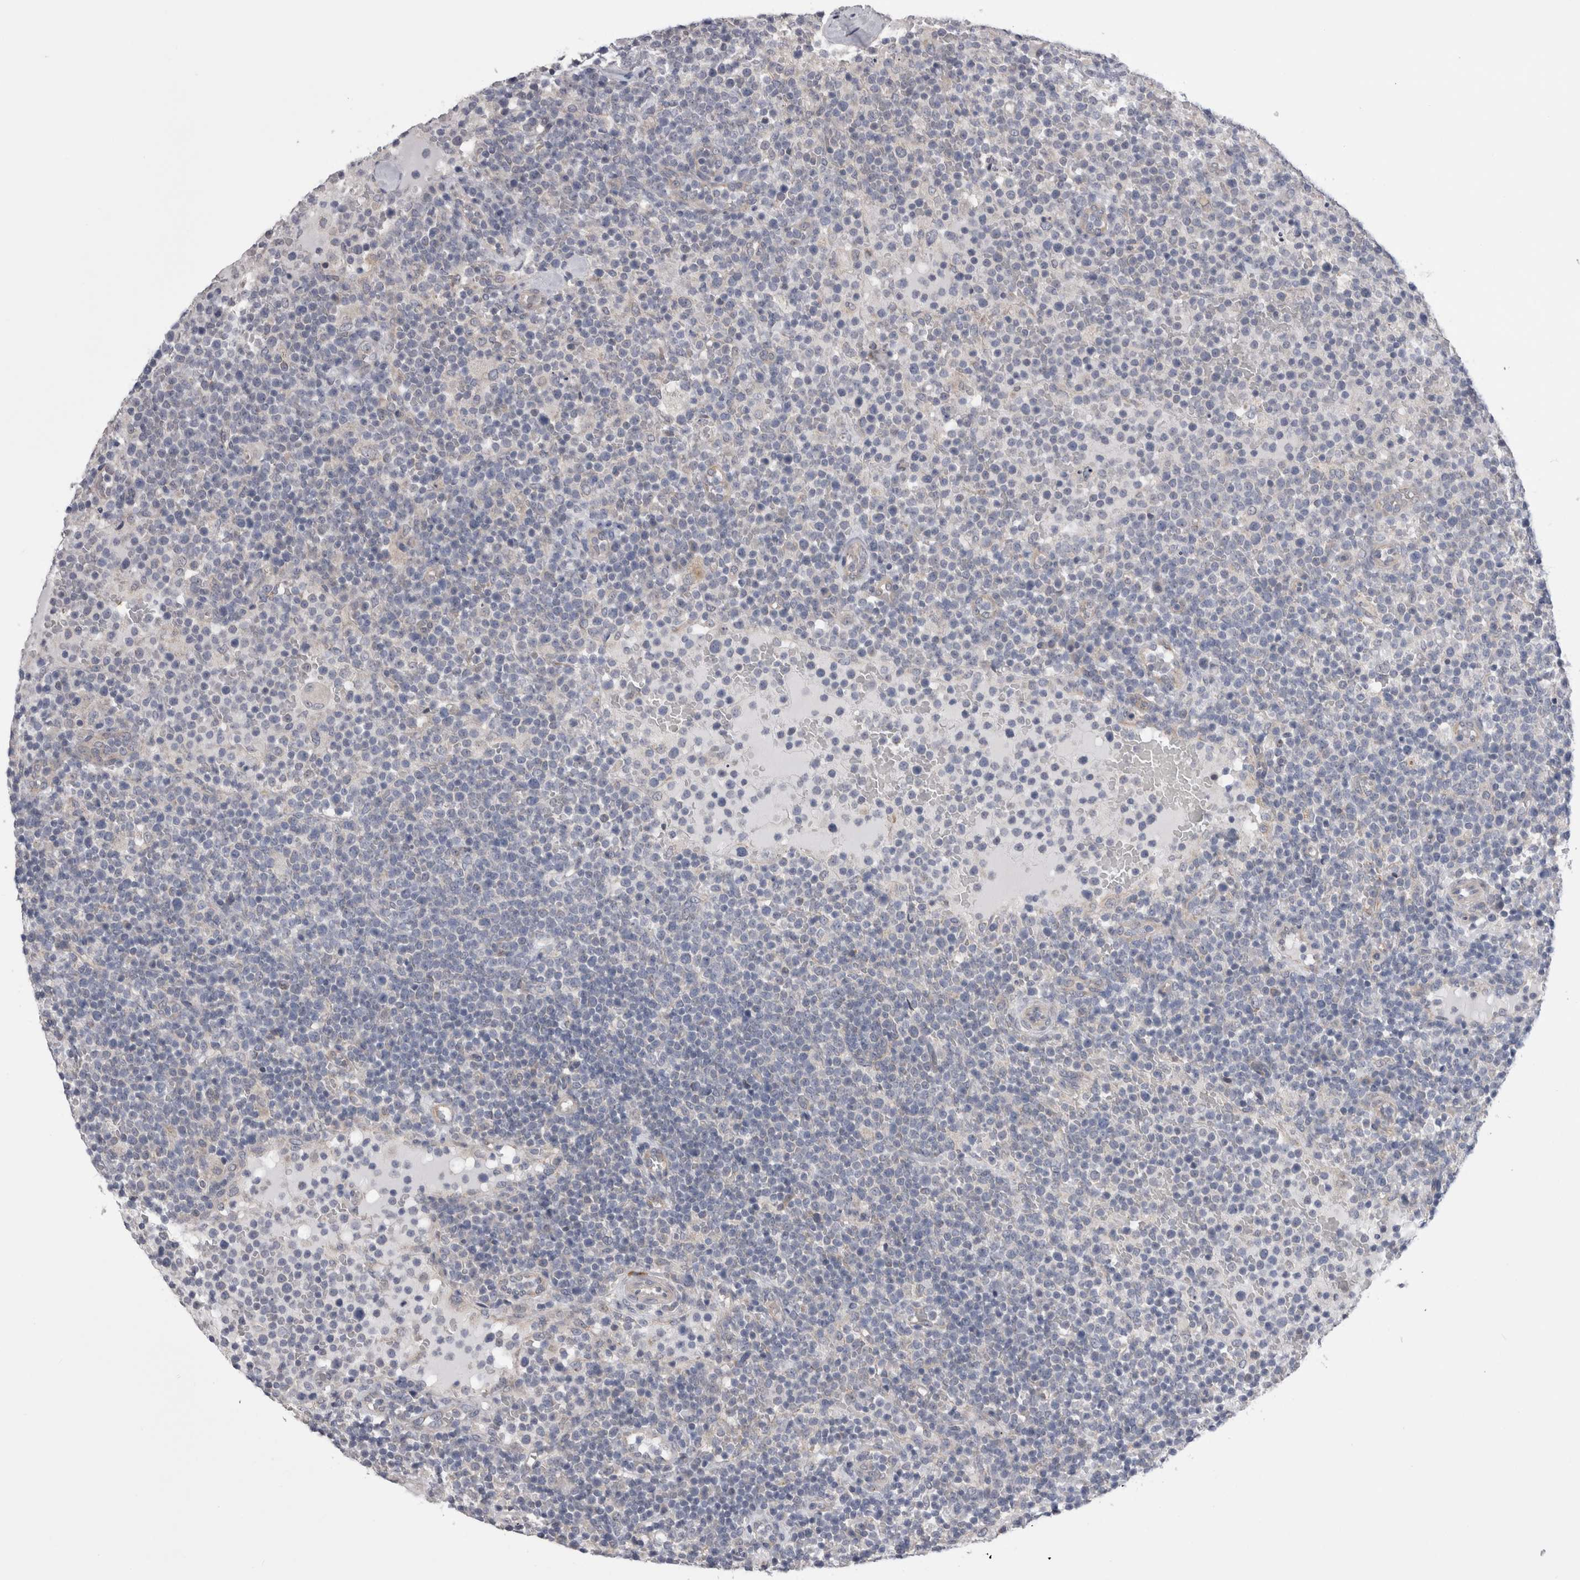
{"staining": {"intensity": "negative", "quantity": "none", "location": "none"}, "tissue": "lymphoma", "cell_type": "Tumor cells", "image_type": "cancer", "snomed": [{"axis": "morphology", "description": "Malignant lymphoma, non-Hodgkin's type, High grade"}, {"axis": "topography", "description": "Lymph node"}], "caption": "Tumor cells are negative for brown protein staining in malignant lymphoma, non-Hodgkin's type (high-grade). (Brightfield microscopy of DAB immunohistochemistry (IHC) at high magnification).", "gene": "ARHGAP29", "patient": {"sex": "male", "age": 61}}